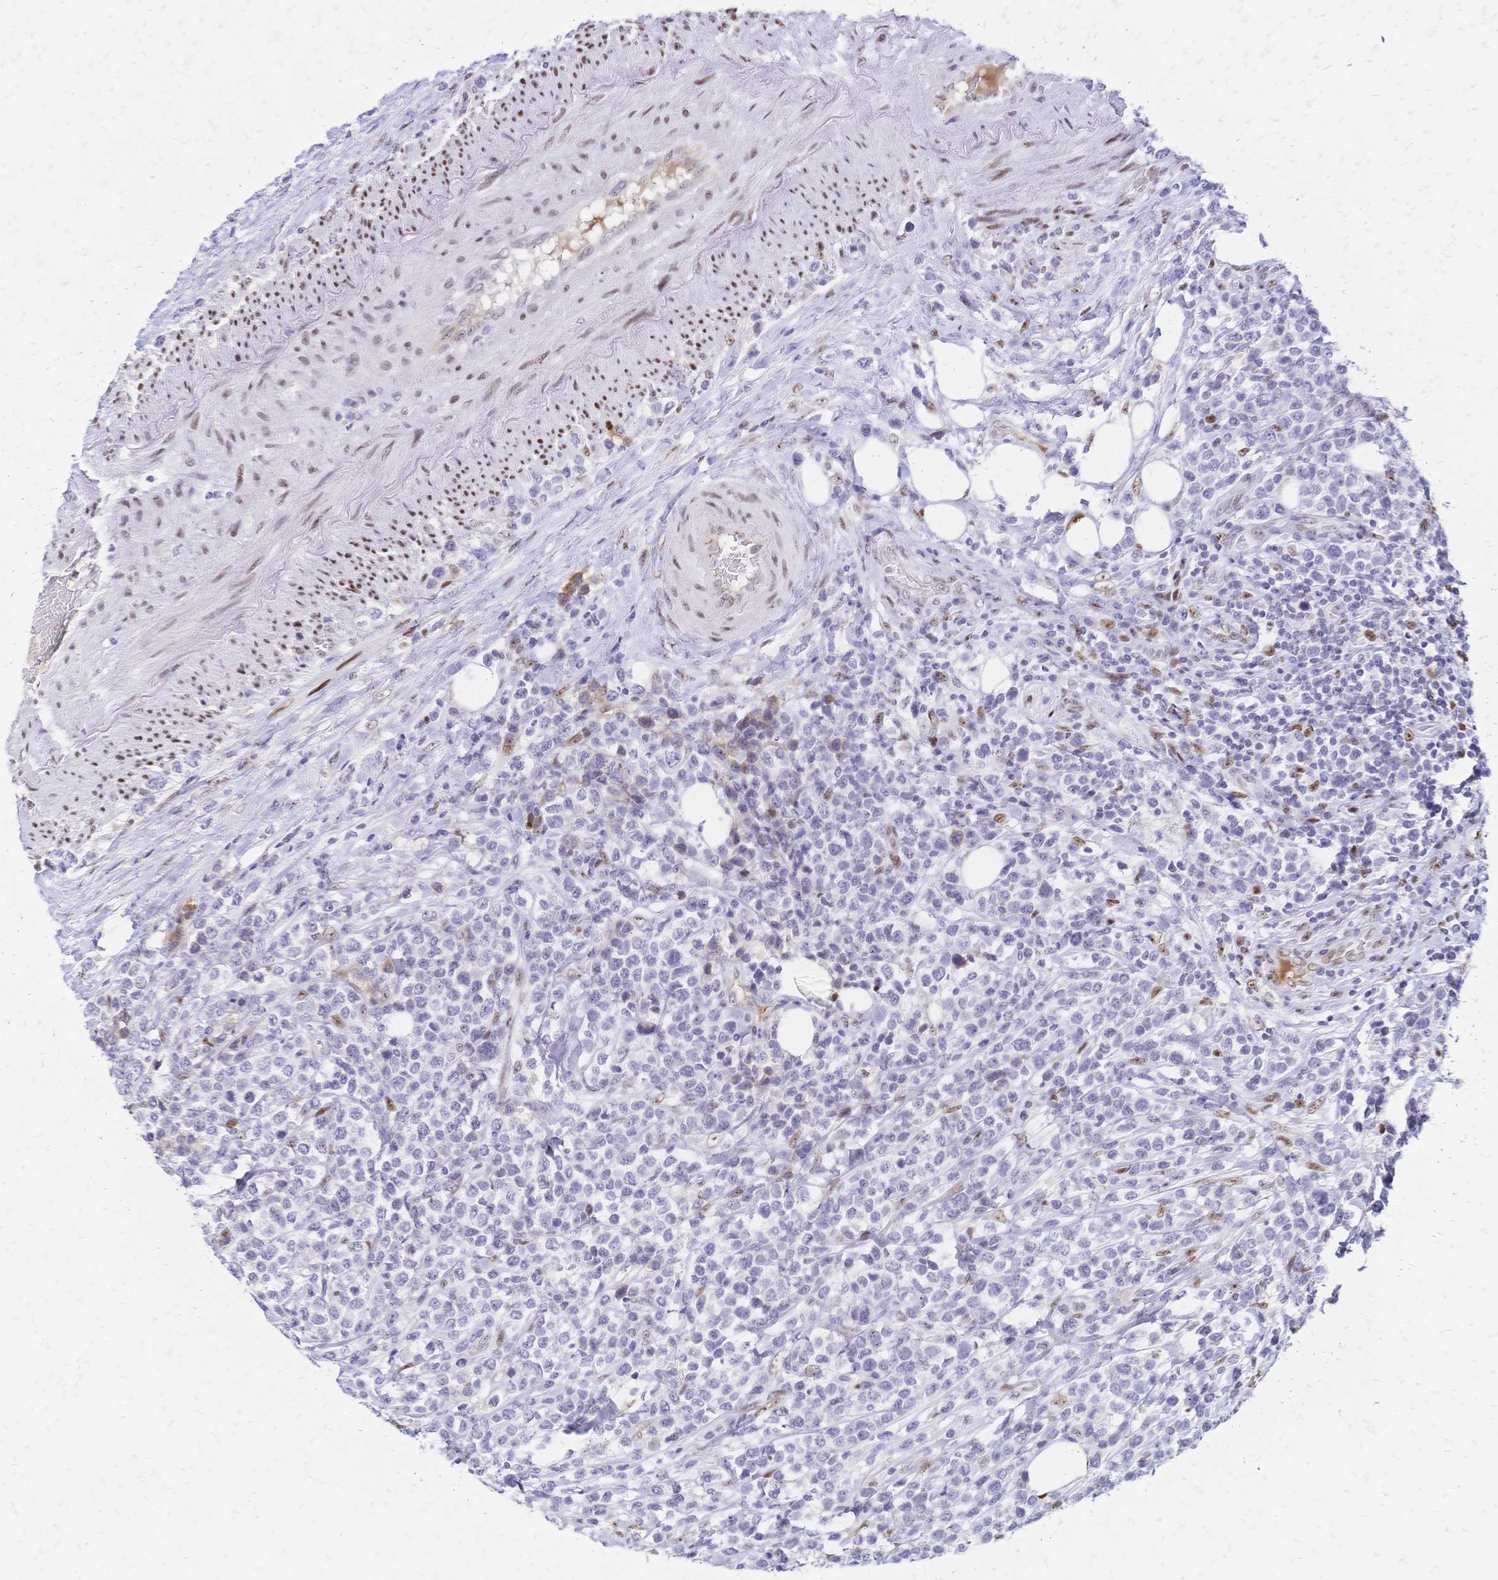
{"staining": {"intensity": "negative", "quantity": "none", "location": "none"}, "tissue": "lymphoma", "cell_type": "Tumor cells", "image_type": "cancer", "snomed": [{"axis": "morphology", "description": "Malignant lymphoma, non-Hodgkin's type, High grade"}, {"axis": "topography", "description": "Soft tissue"}], "caption": "High power microscopy photomicrograph of an immunohistochemistry (IHC) micrograph of lymphoma, revealing no significant positivity in tumor cells.", "gene": "NFIC", "patient": {"sex": "female", "age": 56}}